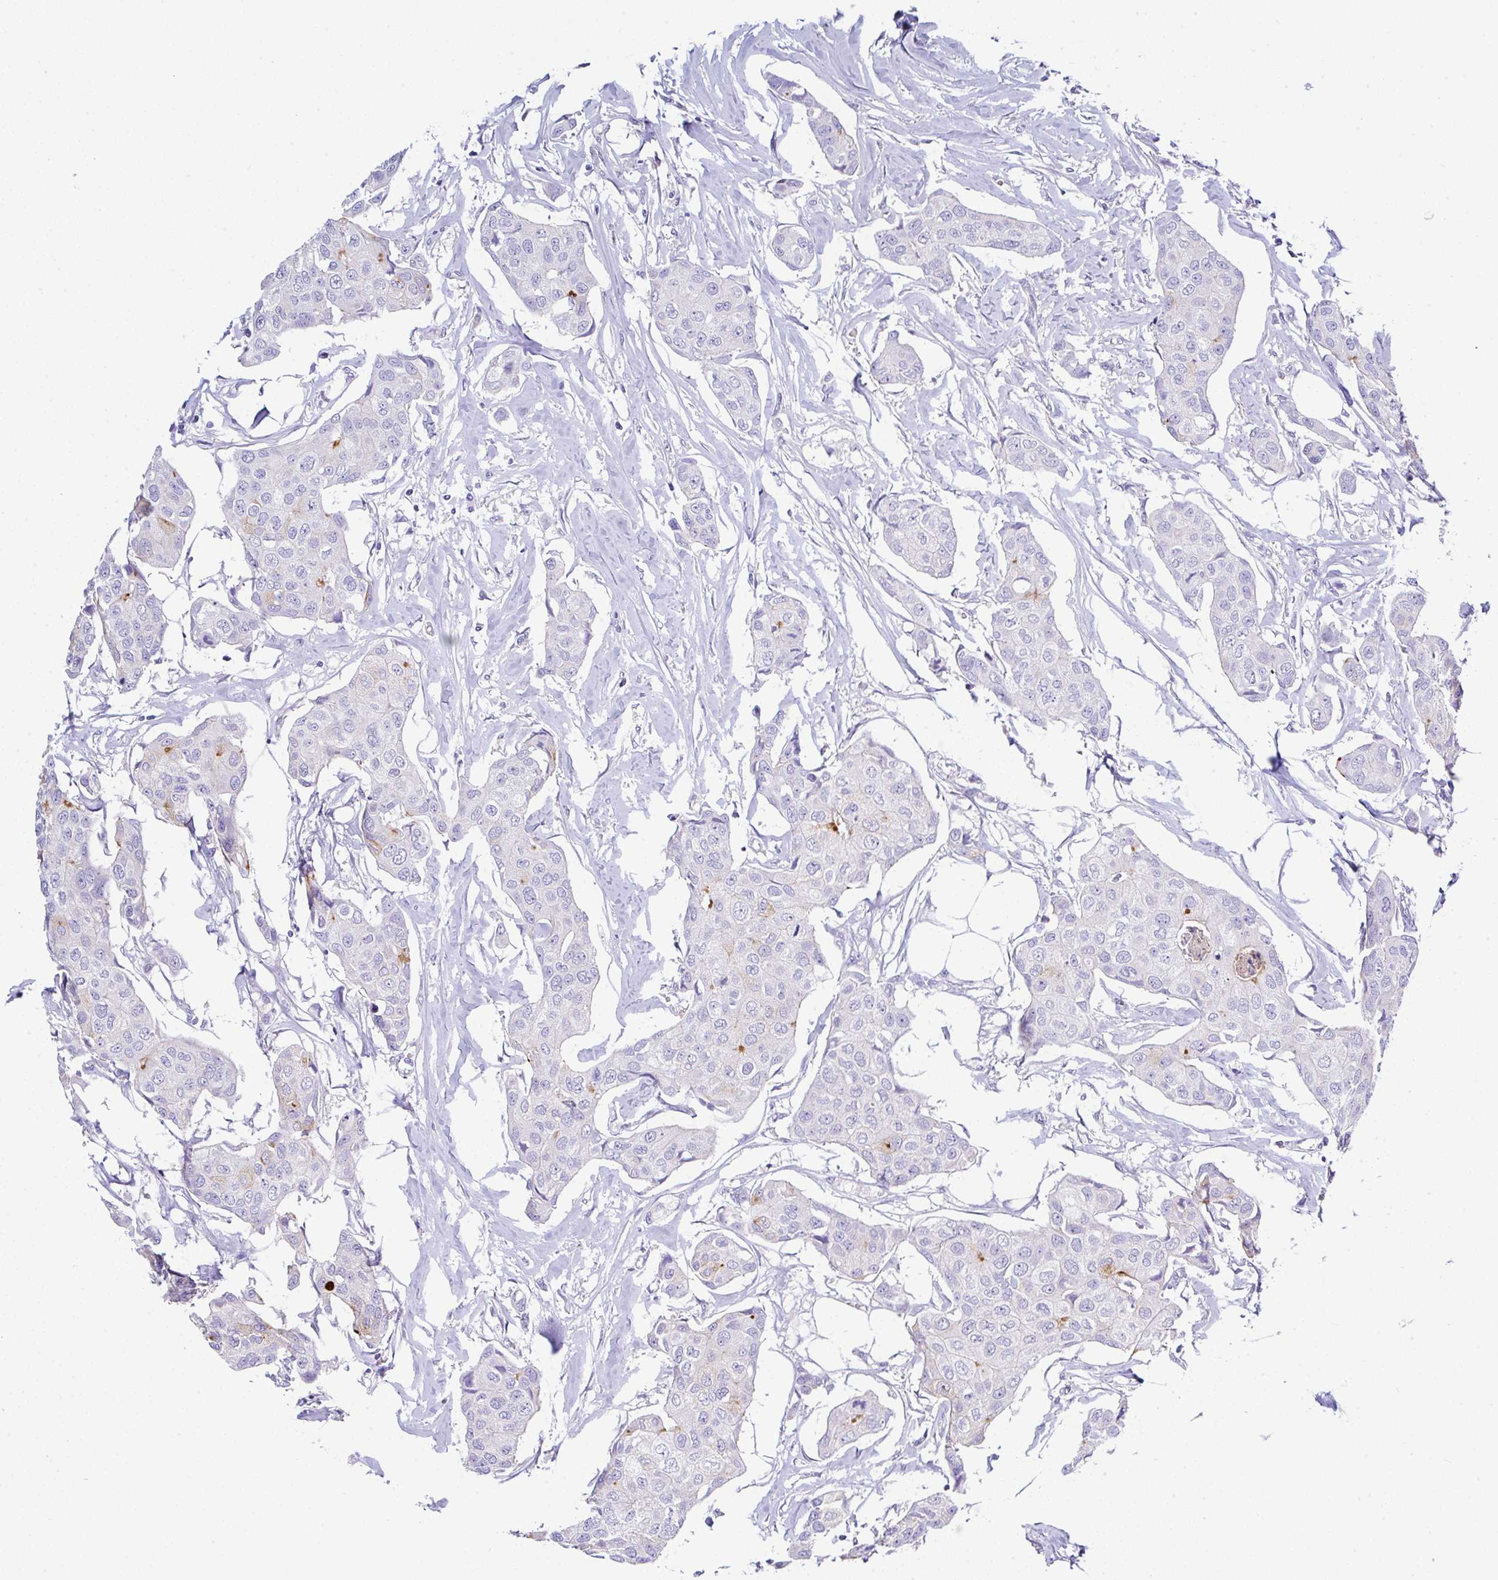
{"staining": {"intensity": "negative", "quantity": "none", "location": "none"}, "tissue": "breast cancer", "cell_type": "Tumor cells", "image_type": "cancer", "snomed": [{"axis": "morphology", "description": "Duct carcinoma"}, {"axis": "topography", "description": "Breast"}, {"axis": "topography", "description": "Lymph node"}], "caption": "Immunohistochemical staining of breast cancer (infiltrating ductal carcinoma) demonstrates no significant staining in tumor cells.", "gene": "SERPINE3", "patient": {"sex": "female", "age": 80}}